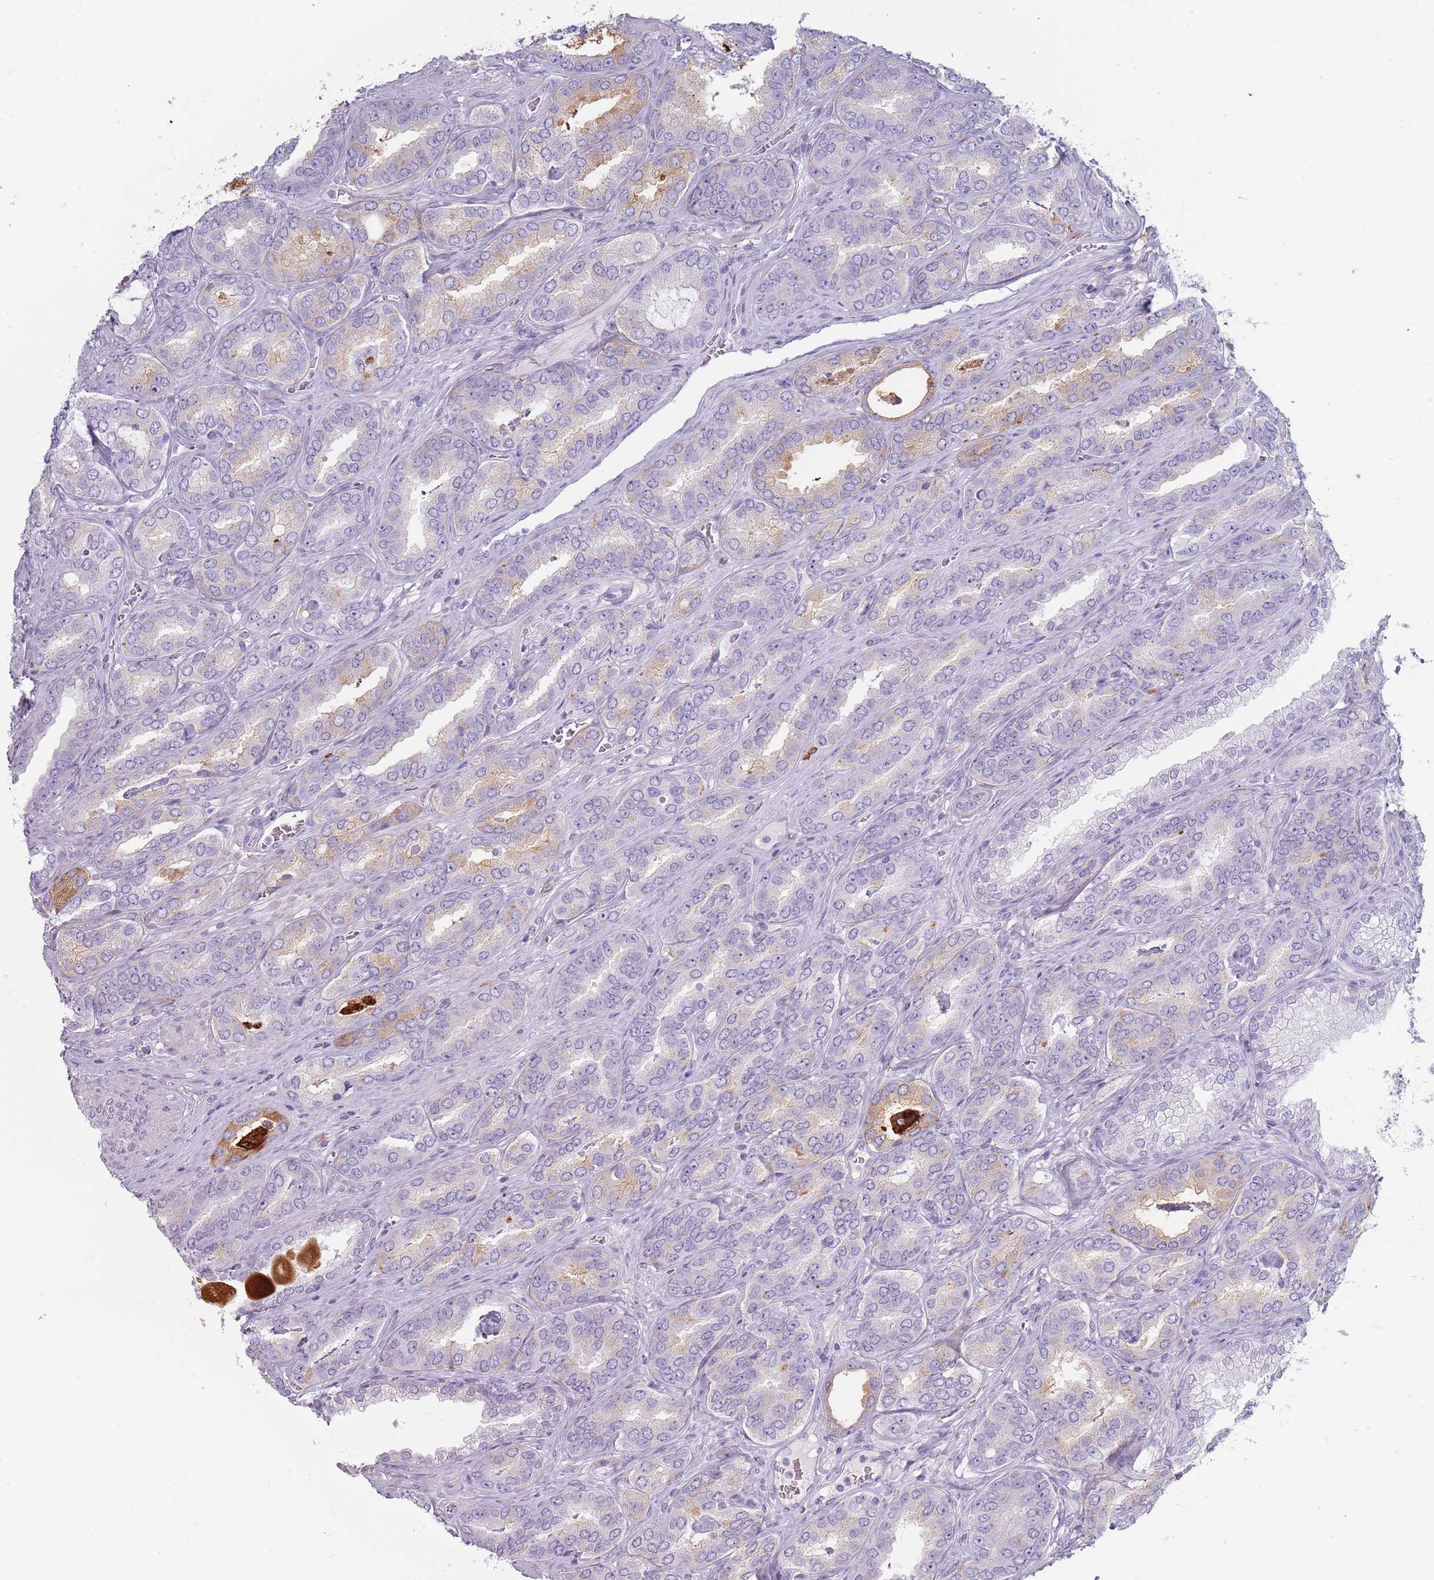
{"staining": {"intensity": "weak", "quantity": "<25%", "location": "cytoplasmic/membranous"}, "tissue": "prostate cancer", "cell_type": "Tumor cells", "image_type": "cancer", "snomed": [{"axis": "morphology", "description": "Adenocarcinoma, High grade"}, {"axis": "topography", "description": "Prostate"}], "caption": "A high-resolution image shows immunohistochemistry (IHC) staining of high-grade adenocarcinoma (prostate), which exhibits no significant positivity in tumor cells.", "gene": "COLEC12", "patient": {"sex": "male", "age": 72}}